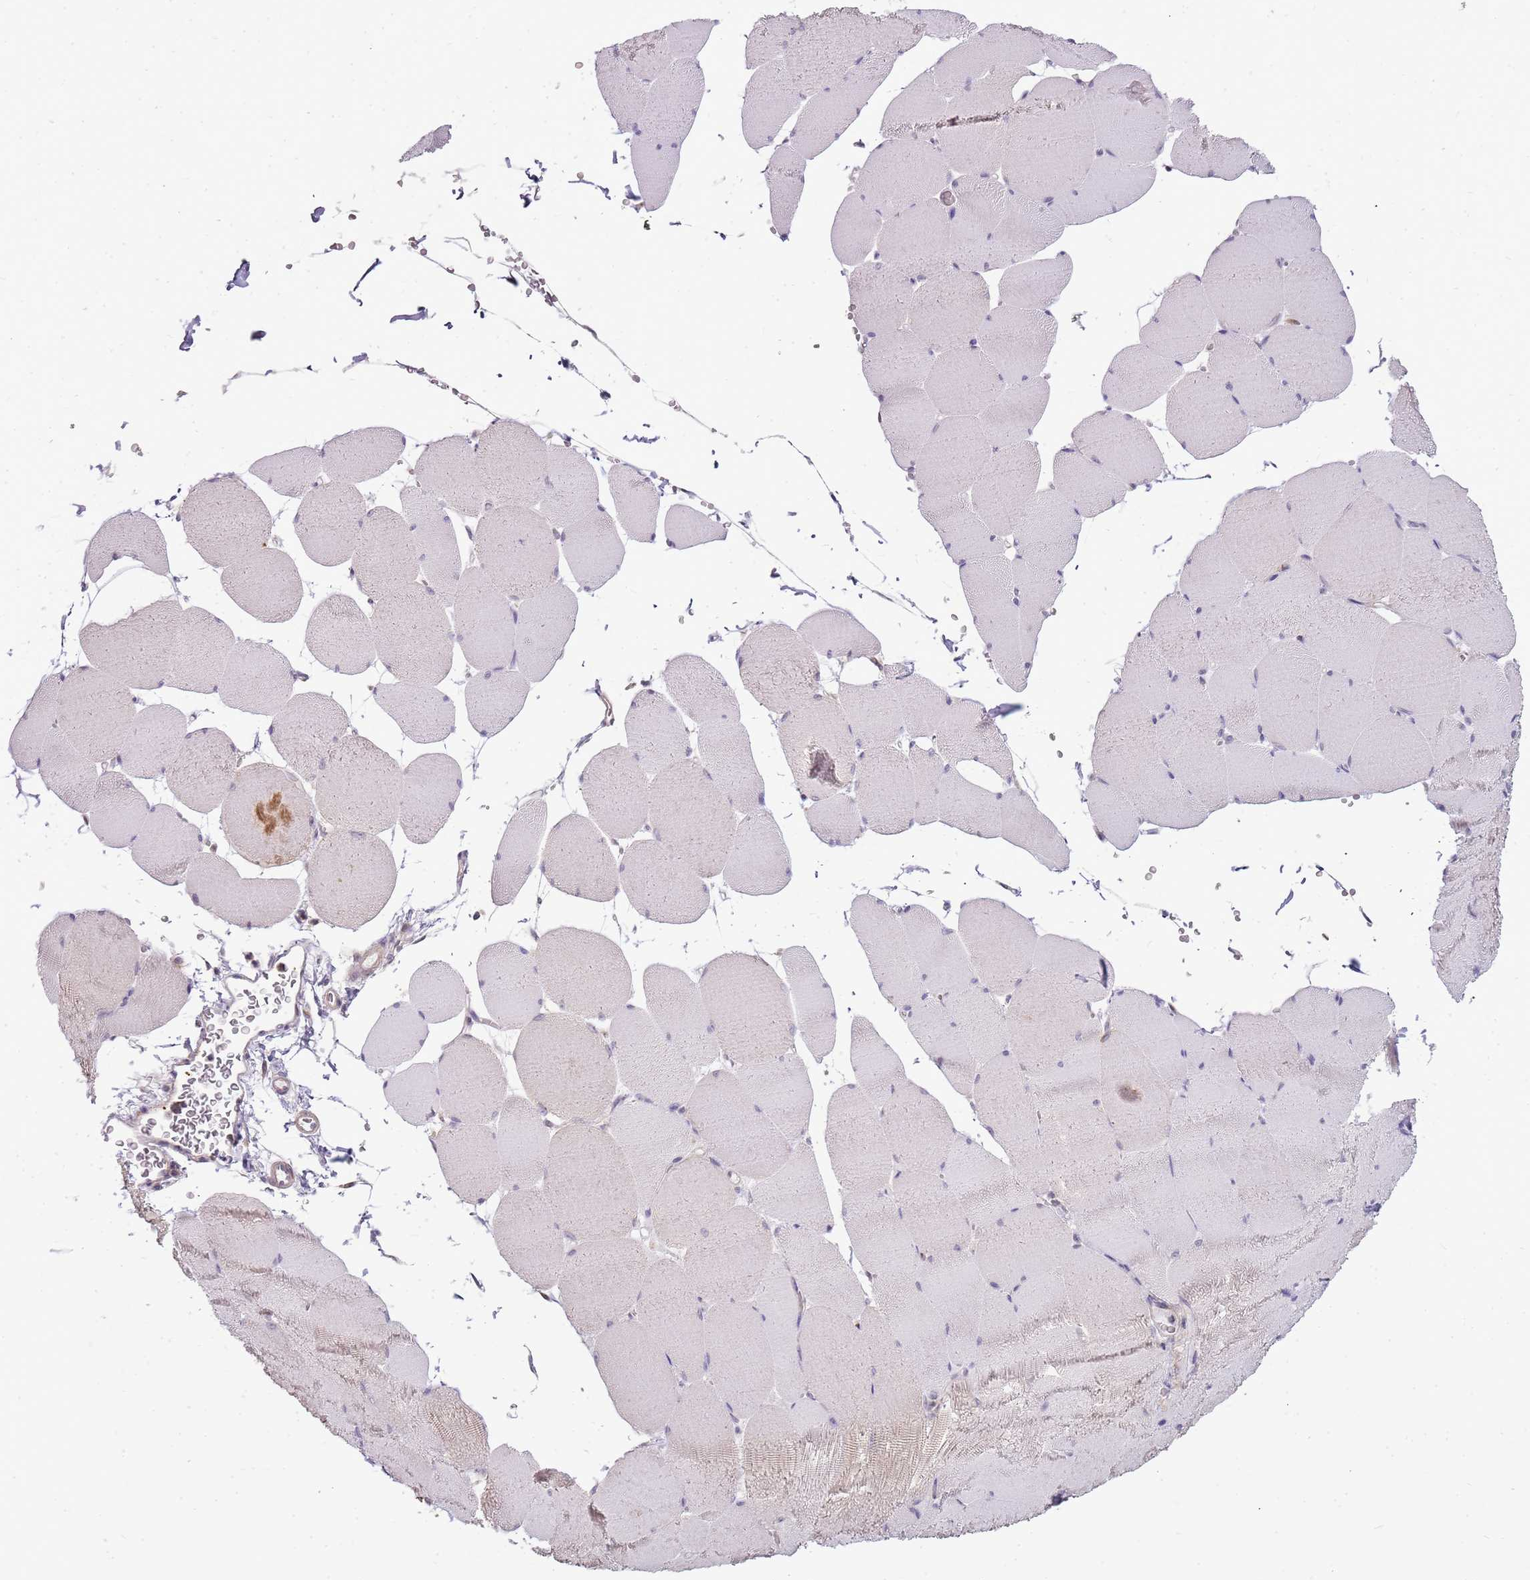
{"staining": {"intensity": "negative", "quantity": "none", "location": "none"}, "tissue": "skeletal muscle", "cell_type": "Myocytes", "image_type": "normal", "snomed": [{"axis": "morphology", "description": "Normal tissue, NOS"}, {"axis": "topography", "description": "Skeletal muscle"}, {"axis": "topography", "description": "Head-Neck"}], "caption": "This micrograph is of unremarkable skeletal muscle stained with immunohistochemistry (IHC) to label a protein in brown with the nuclei are counter-stained blue. There is no staining in myocytes. Brightfield microscopy of immunohistochemistry (IHC) stained with DAB (brown) and hematoxylin (blue), captured at high magnification.", "gene": "CAPN7", "patient": {"sex": "male", "age": 66}}